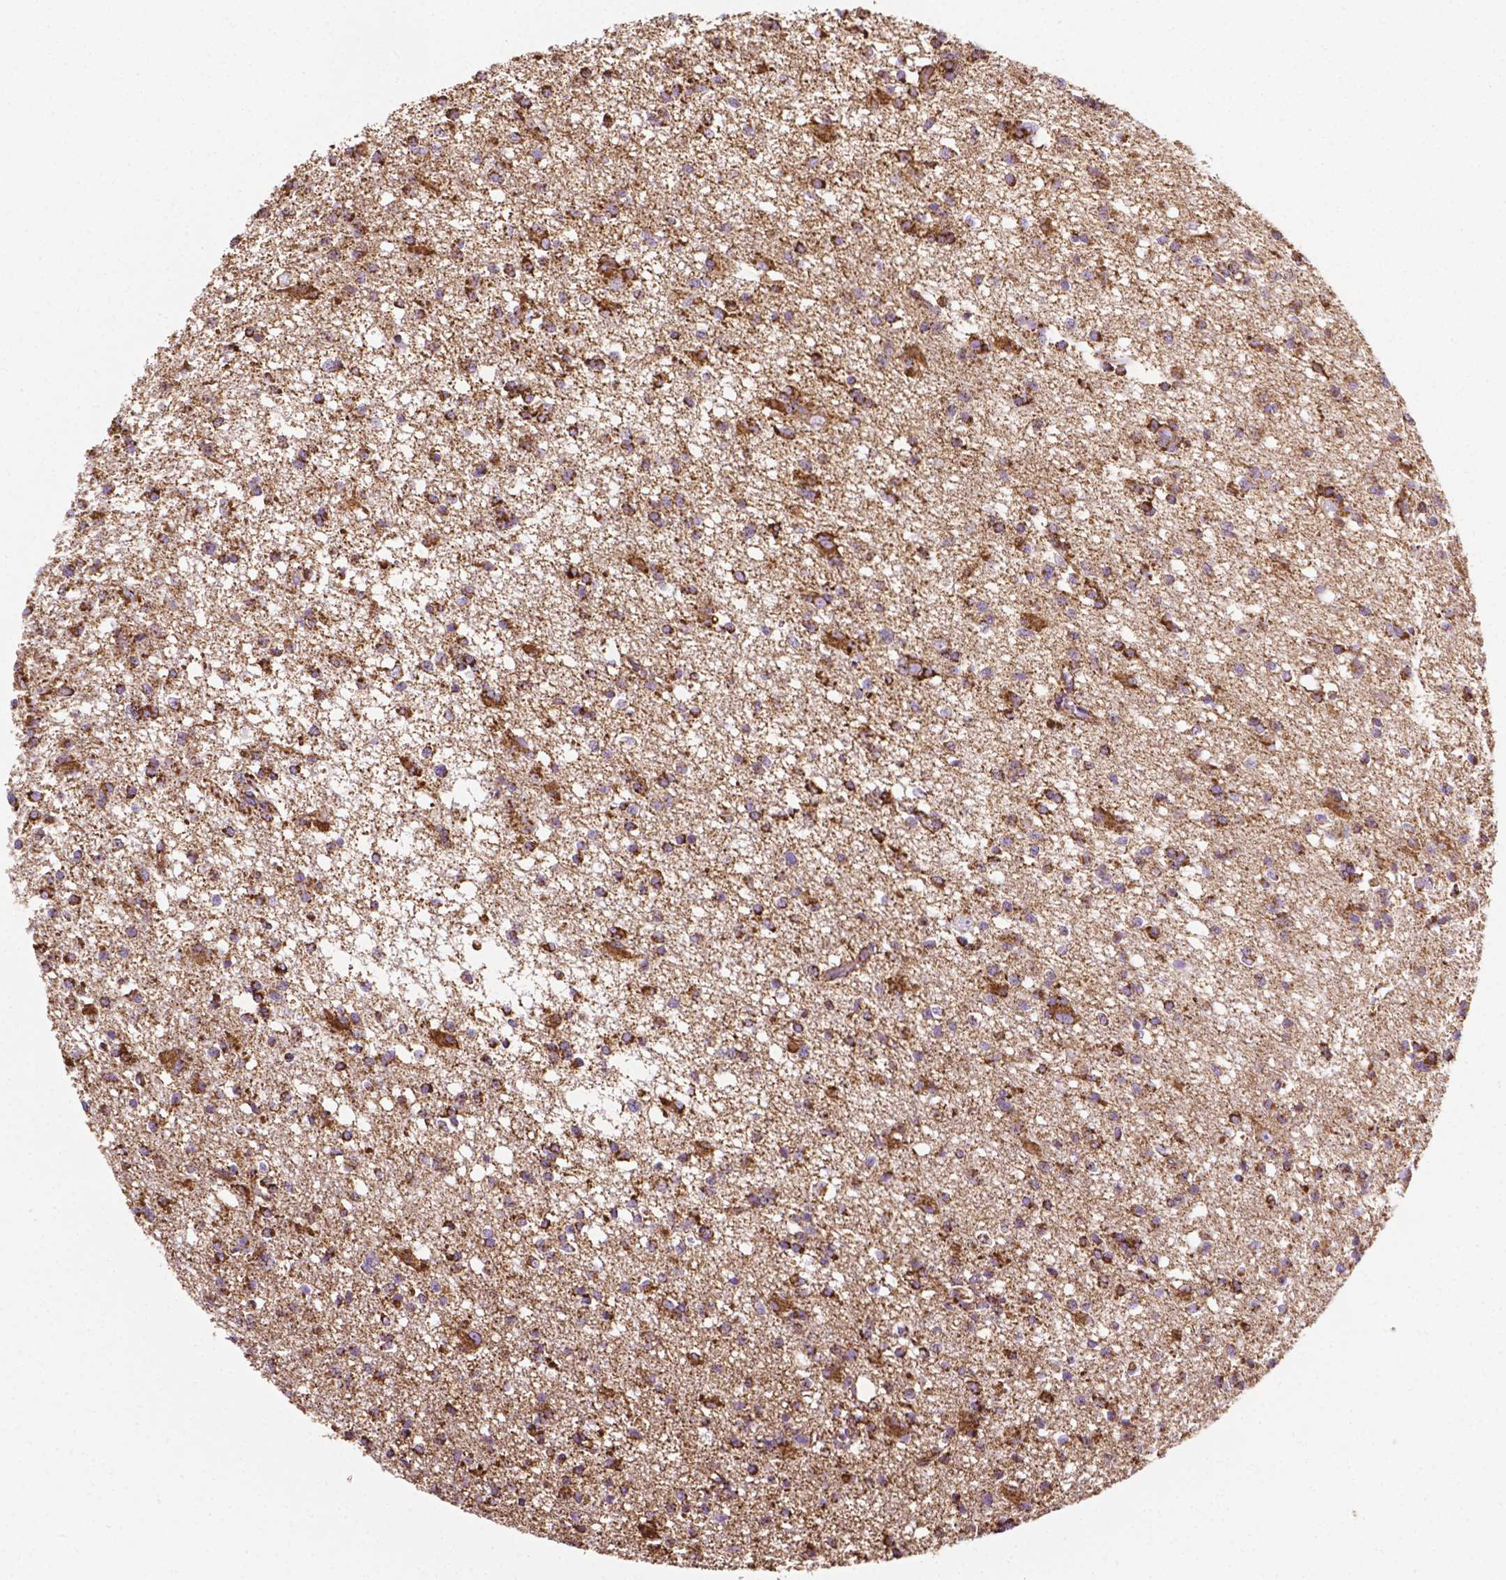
{"staining": {"intensity": "strong", "quantity": ">75%", "location": "cytoplasmic/membranous"}, "tissue": "glioma", "cell_type": "Tumor cells", "image_type": "cancer", "snomed": [{"axis": "morphology", "description": "Glioma, malignant, Low grade"}, {"axis": "topography", "description": "Brain"}], "caption": "Immunohistochemical staining of low-grade glioma (malignant) reveals strong cytoplasmic/membranous protein positivity in about >75% of tumor cells. The protein is shown in brown color, while the nuclei are stained blue.", "gene": "RMDN3", "patient": {"sex": "male", "age": 64}}